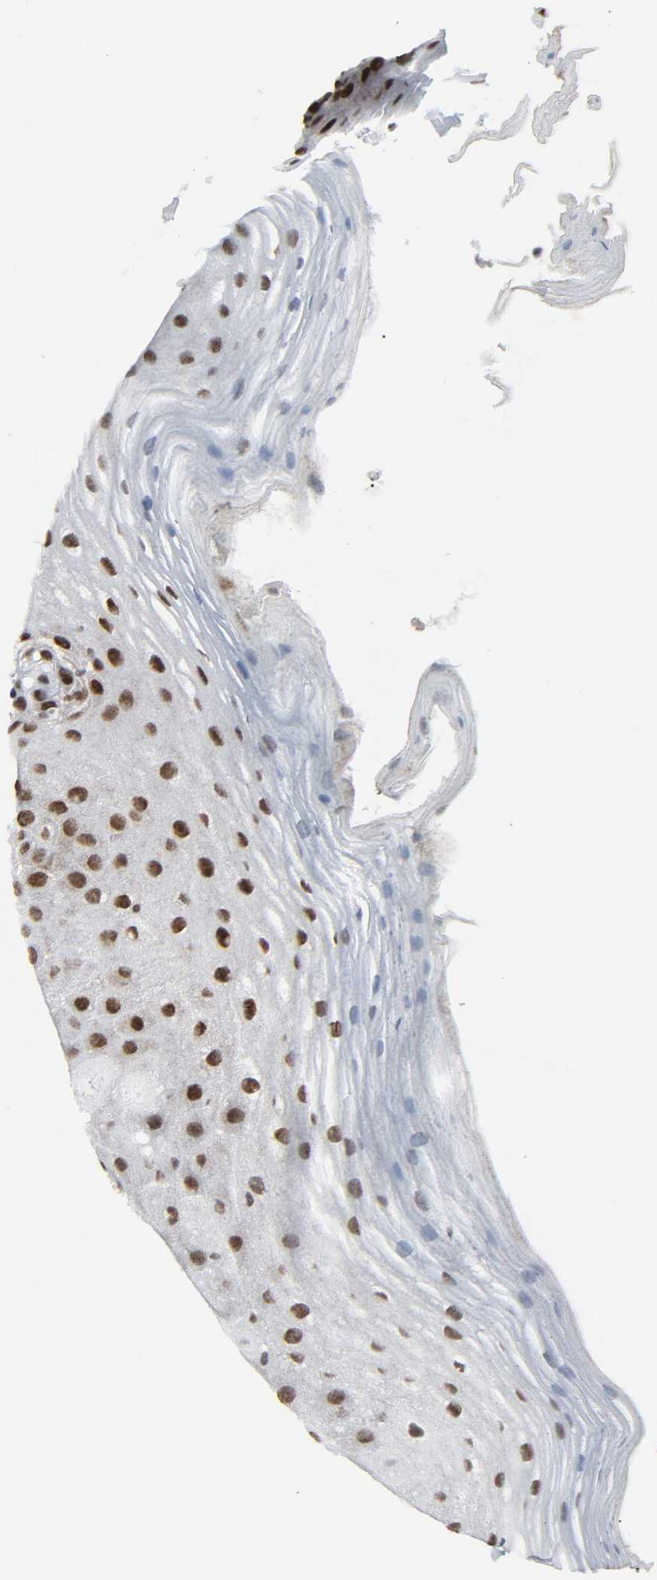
{"staining": {"intensity": "strong", "quantity": ">75%", "location": "nuclear"}, "tissue": "oral mucosa", "cell_type": "Squamous epithelial cells", "image_type": "normal", "snomed": [{"axis": "morphology", "description": "Normal tissue, NOS"}, {"axis": "morphology", "description": "Squamous cell carcinoma, NOS"}, {"axis": "topography", "description": "Skeletal muscle"}, {"axis": "topography", "description": "Oral tissue"}, {"axis": "topography", "description": "Head-Neck"}], "caption": "Protein staining reveals strong nuclear staining in approximately >75% of squamous epithelial cells in unremarkable oral mucosa.", "gene": "CDK7", "patient": {"sex": "male", "age": 71}}